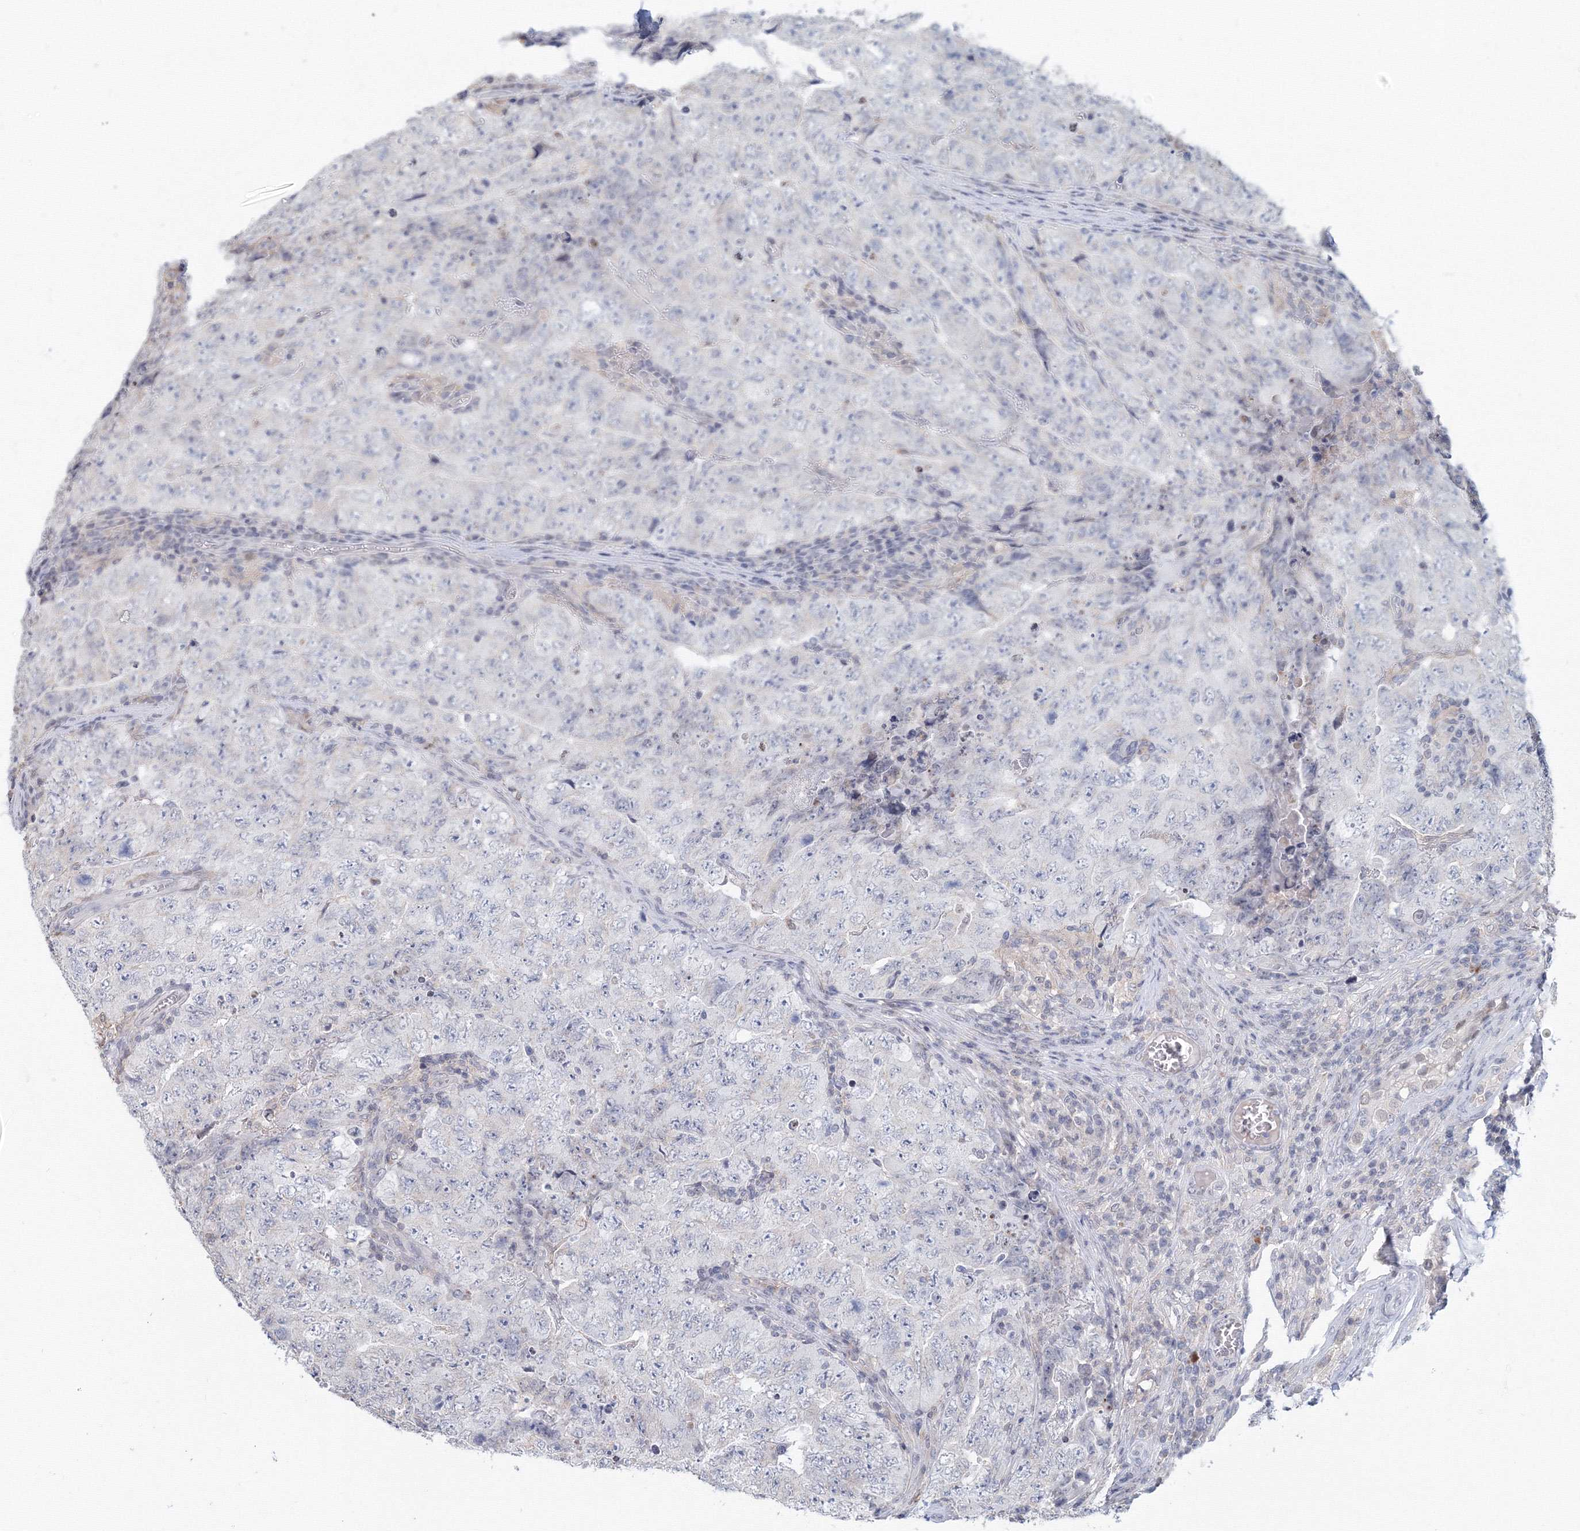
{"staining": {"intensity": "negative", "quantity": "none", "location": "none"}, "tissue": "testis cancer", "cell_type": "Tumor cells", "image_type": "cancer", "snomed": [{"axis": "morphology", "description": "Carcinoma, Embryonal, NOS"}, {"axis": "topography", "description": "Testis"}], "caption": "Testis cancer was stained to show a protein in brown. There is no significant positivity in tumor cells.", "gene": "SLC7A7", "patient": {"sex": "male", "age": 26}}